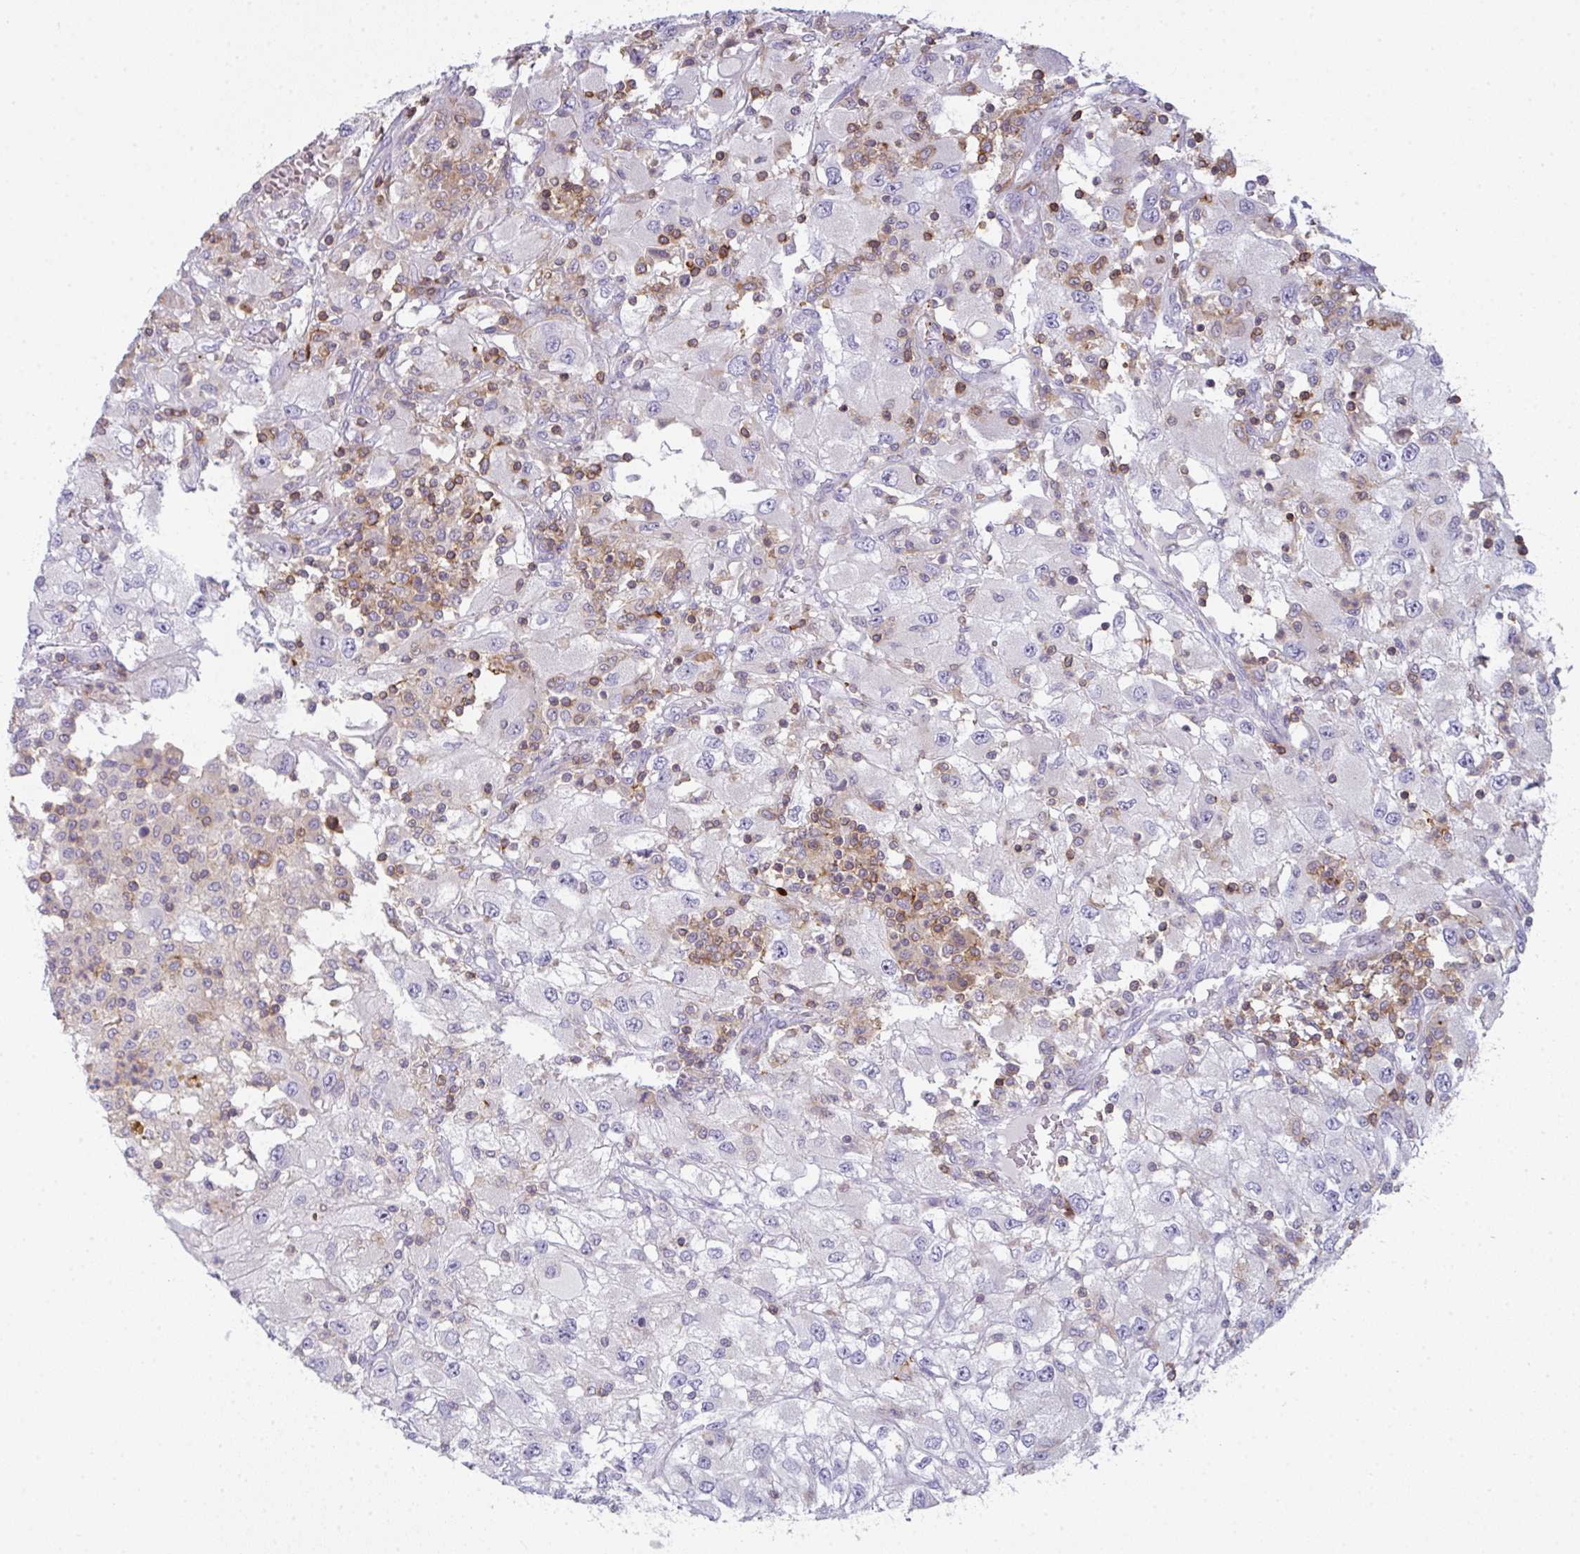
{"staining": {"intensity": "negative", "quantity": "none", "location": "none"}, "tissue": "renal cancer", "cell_type": "Tumor cells", "image_type": "cancer", "snomed": [{"axis": "morphology", "description": "Adenocarcinoma, NOS"}, {"axis": "topography", "description": "Kidney"}], "caption": "IHC of human adenocarcinoma (renal) displays no positivity in tumor cells.", "gene": "CD80", "patient": {"sex": "female", "age": 67}}